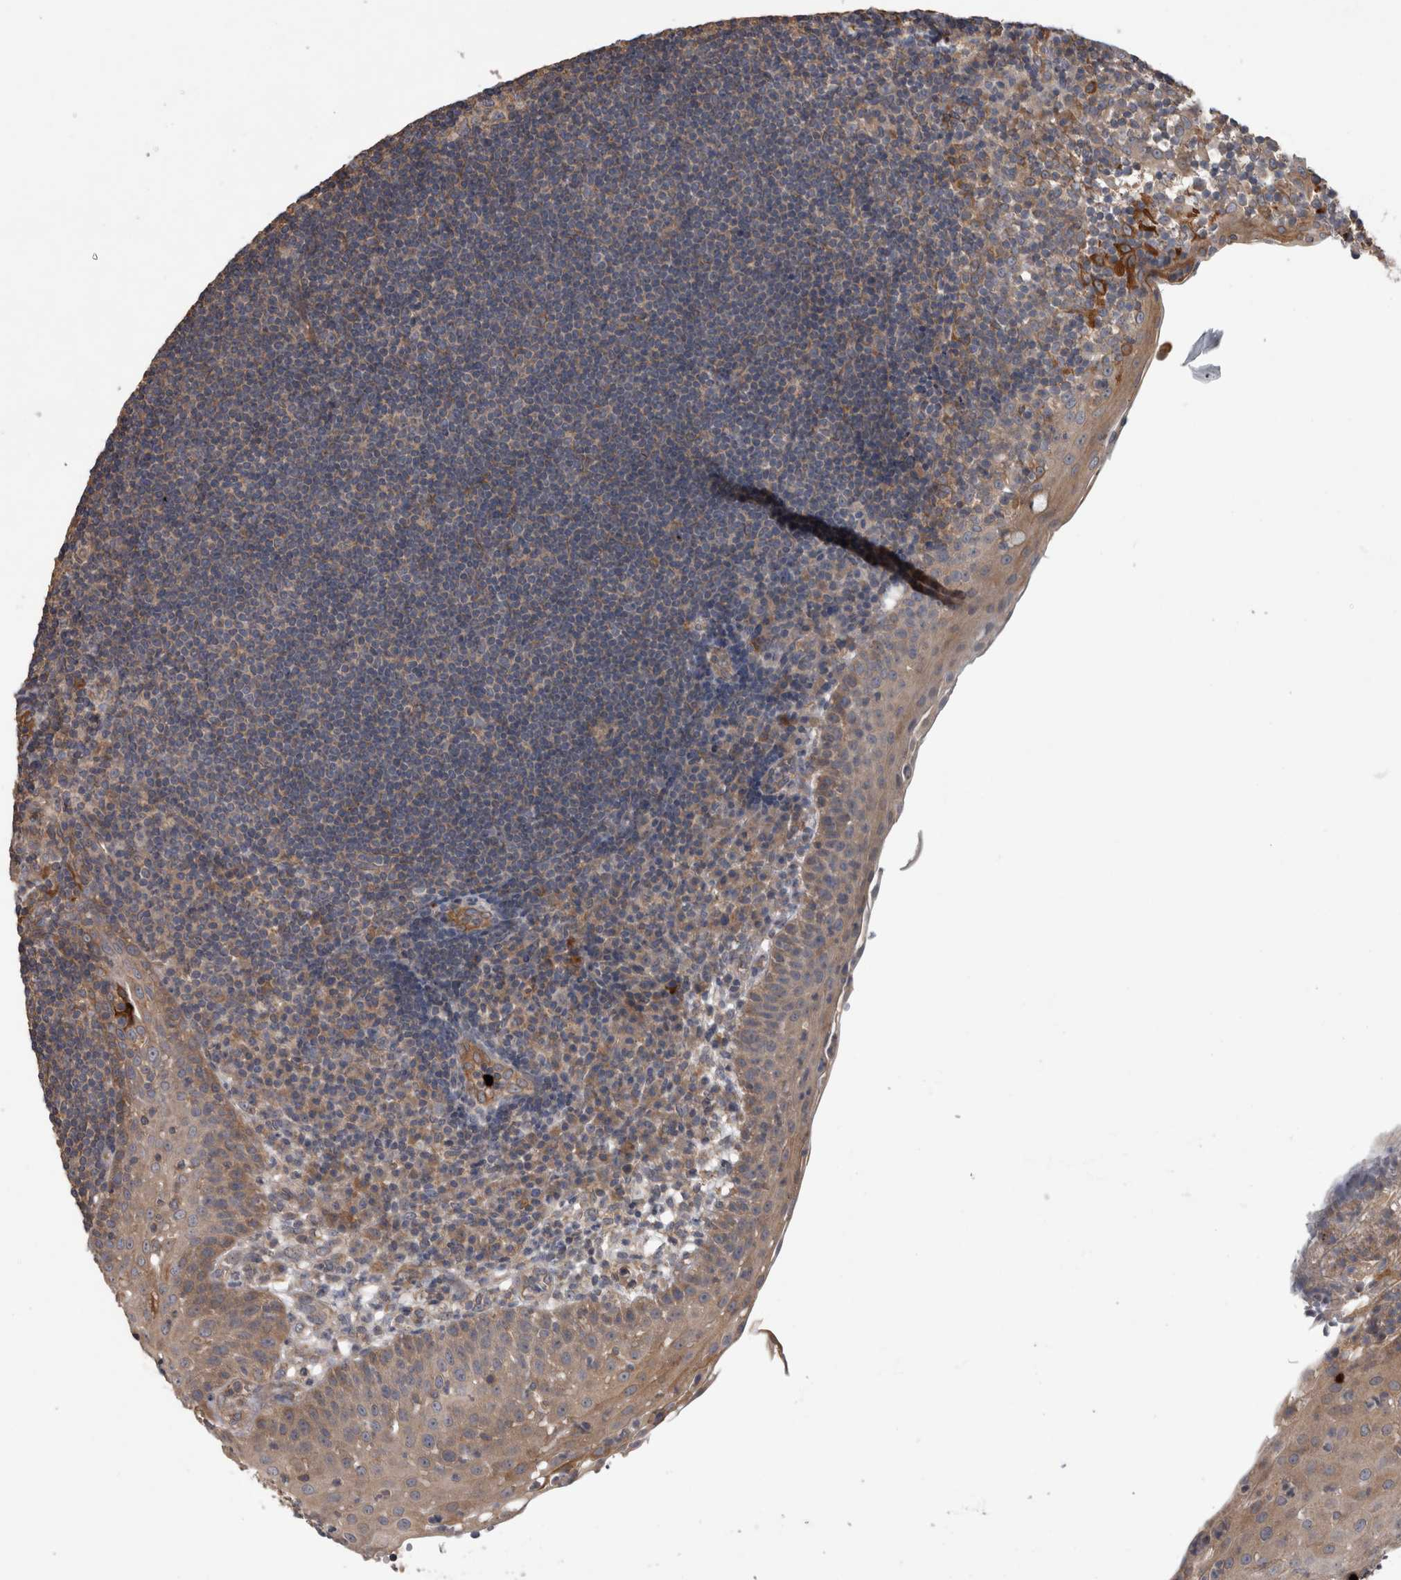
{"staining": {"intensity": "weak", "quantity": ">75%", "location": "cytoplasmic/membranous"}, "tissue": "tonsil", "cell_type": "Germinal center cells", "image_type": "normal", "snomed": [{"axis": "morphology", "description": "Normal tissue, NOS"}, {"axis": "topography", "description": "Tonsil"}], "caption": "IHC image of unremarkable tonsil: human tonsil stained using immunohistochemistry (IHC) demonstrates low levels of weak protein expression localized specifically in the cytoplasmic/membranous of germinal center cells, appearing as a cytoplasmic/membranous brown color.", "gene": "TARBP1", "patient": {"sex": "female", "age": 40}}